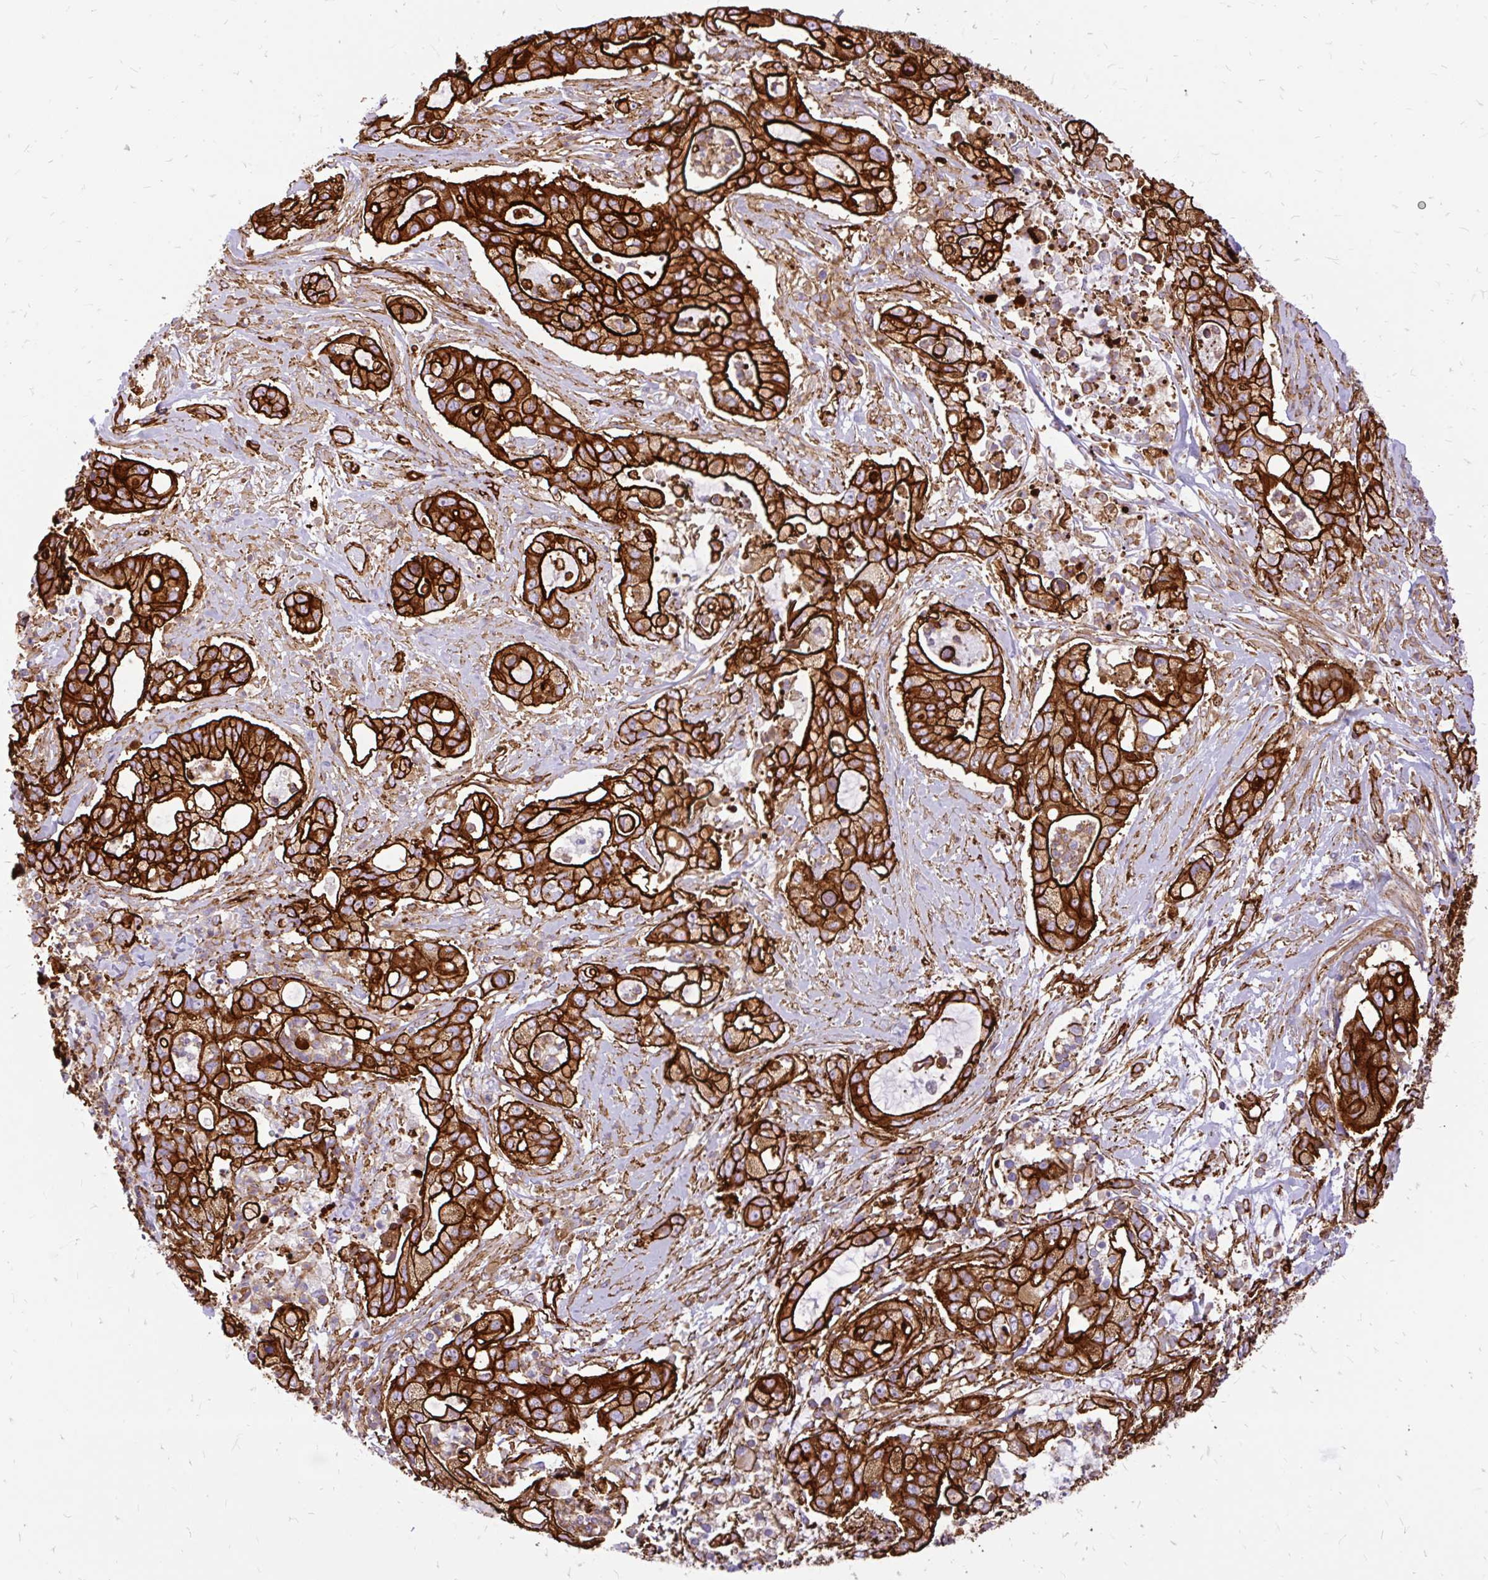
{"staining": {"intensity": "strong", "quantity": ">75%", "location": "cytoplasmic/membranous"}, "tissue": "pancreatic cancer", "cell_type": "Tumor cells", "image_type": "cancer", "snomed": [{"axis": "morphology", "description": "Adenocarcinoma, NOS"}, {"axis": "topography", "description": "Pancreas"}], "caption": "A micrograph of pancreatic adenocarcinoma stained for a protein shows strong cytoplasmic/membranous brown staining in tumor cells.", "gene": "MAP1LC3B", "patient": {"sex": "female", "age": 69}}